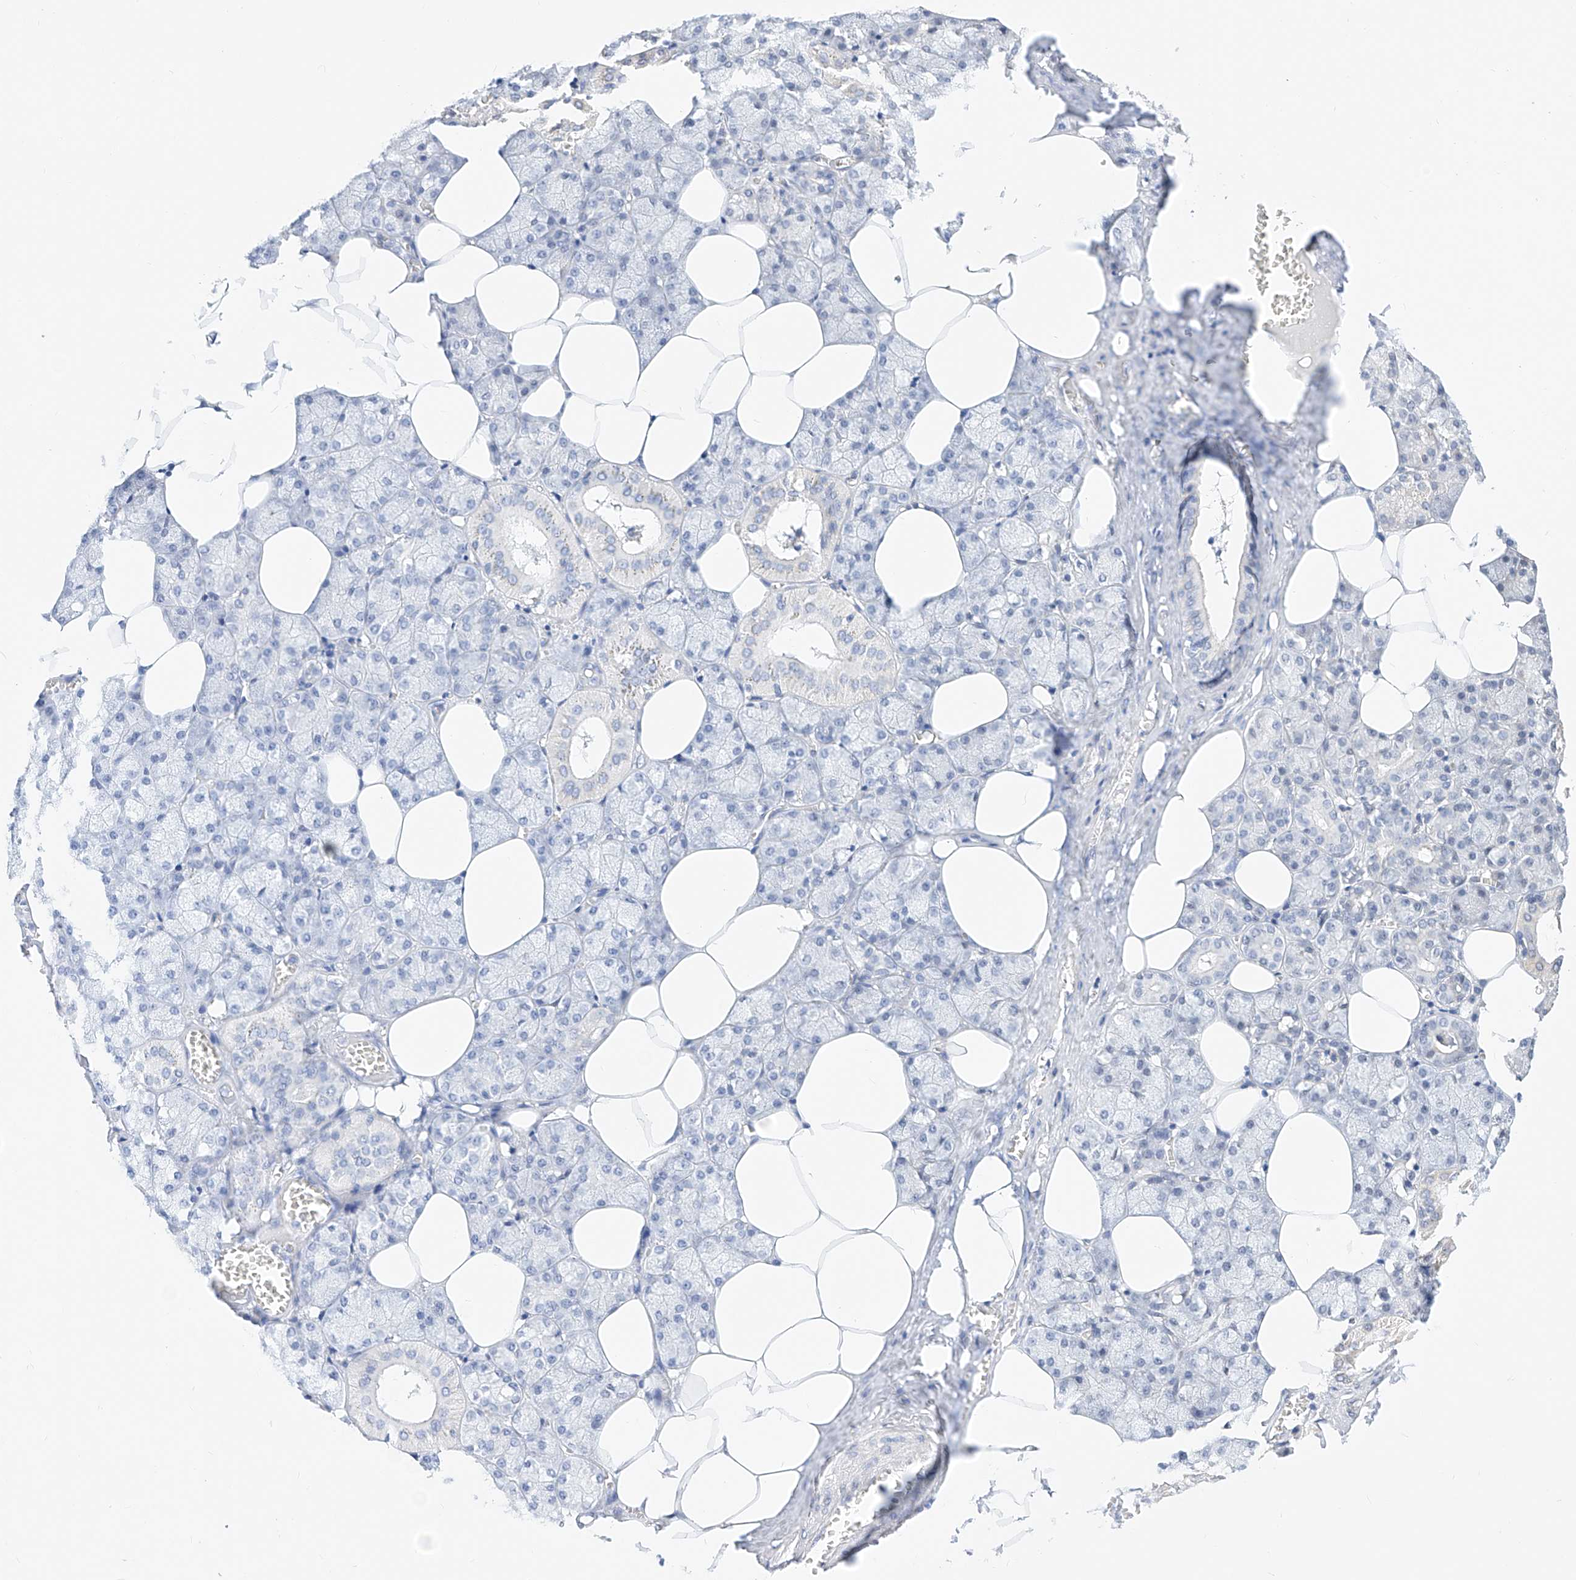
{"staining": {"intensity": "negative", "quantity": "none", "location": "none"}, "tissue": "salivary gland", "cell_type": "Glandular cells", "image_type": "normal", "snomed": [{"axis": "morphology", "description": "Normal tissue, NOS"}, {"axis": "topography", "description": "Salivary gland"}], "caption": "High power microscopy photomicrograph of an immunohistochemistry micrograph of benign salivary gland, revealing no significant staining in glandular cells.", "gene": "KCNJ1", "patient": {"sex": "male", "age": 62}}